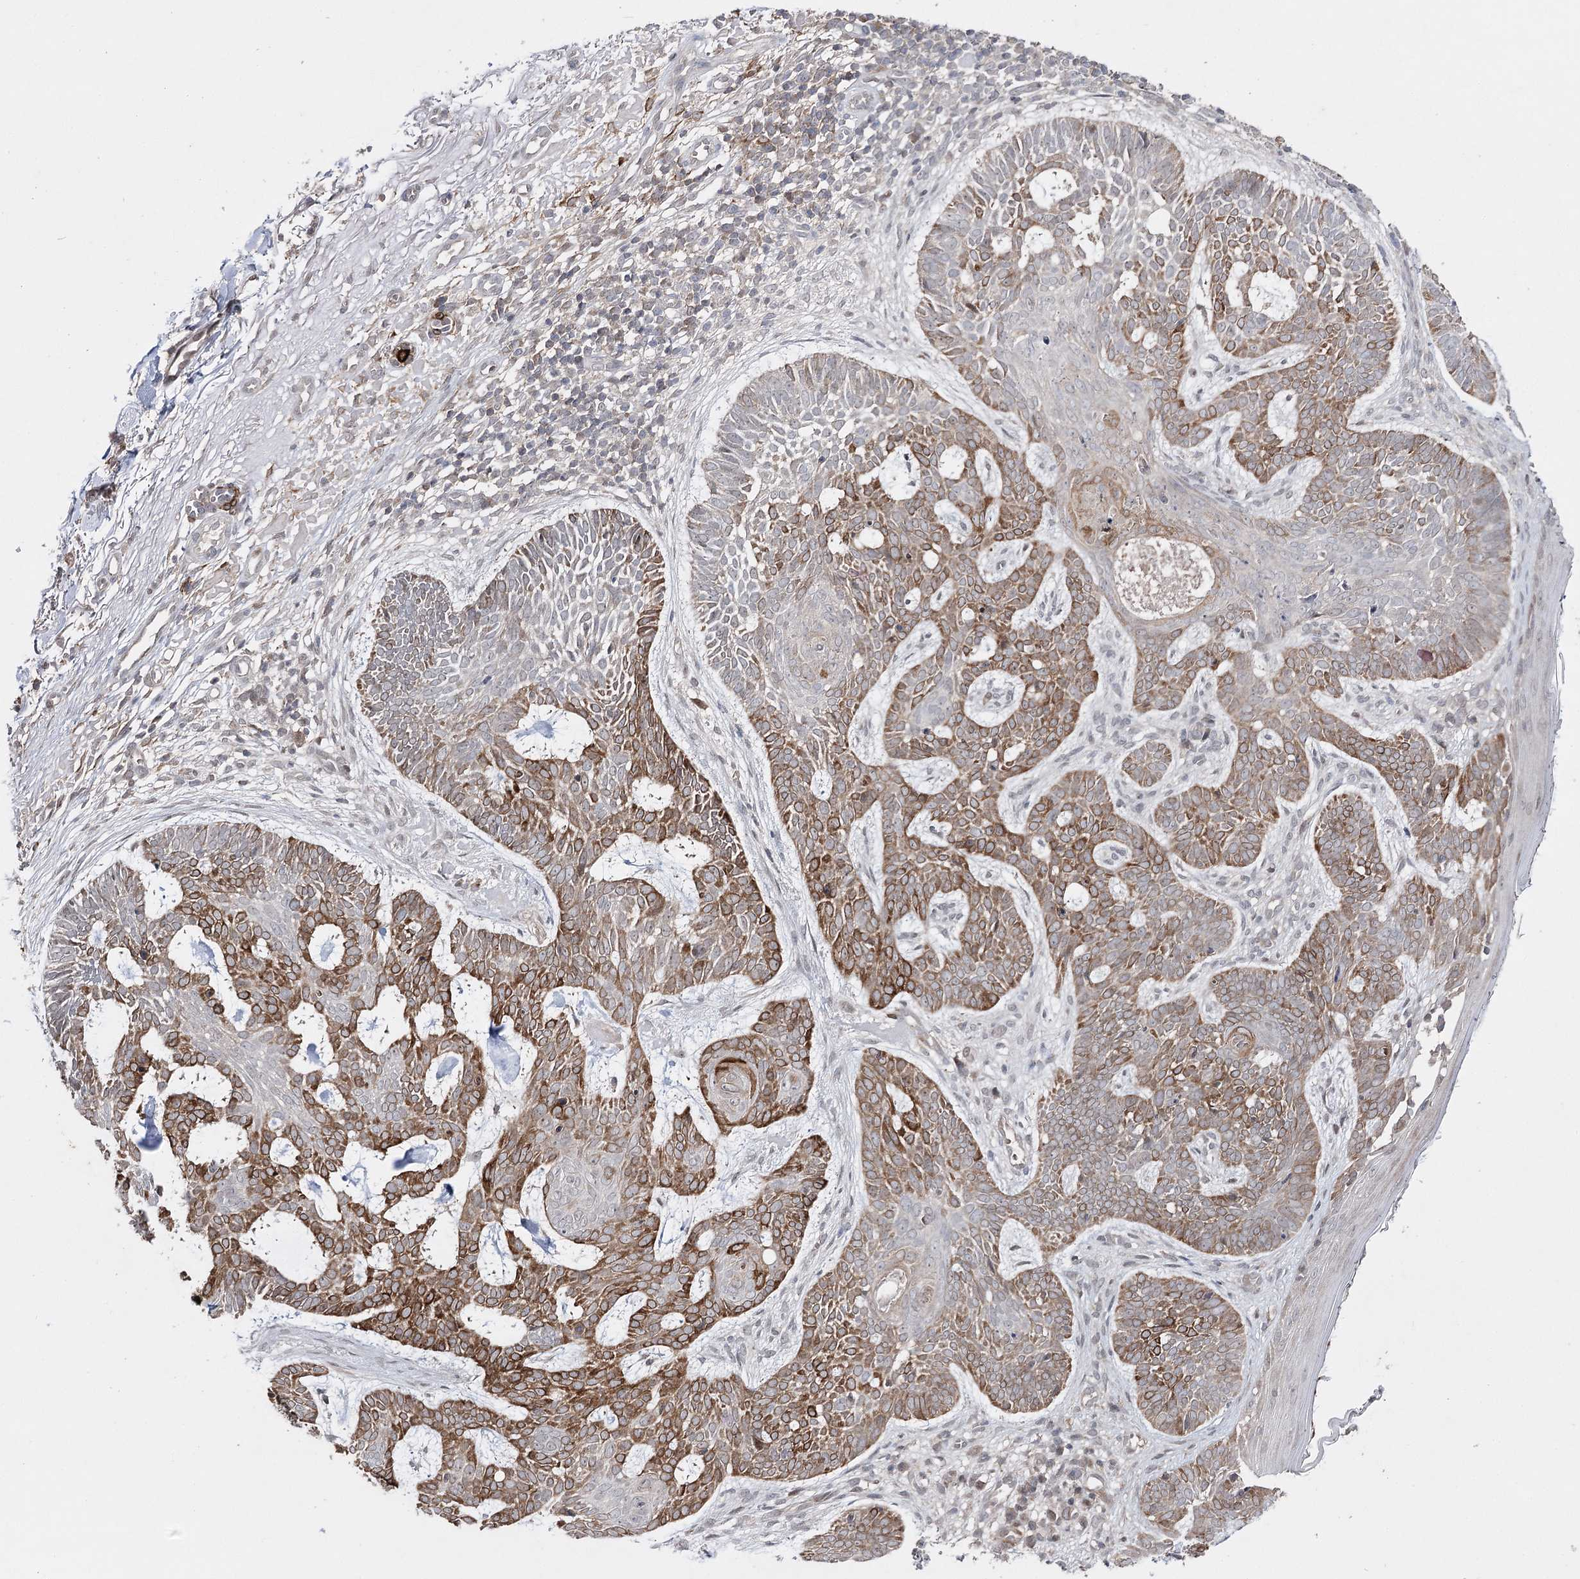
{"staining": {"intensity": "moderate", "quantity": ">75%", "location": "cytoplasmic/membranous"}, "tissue": "skin cancer", "cell_type": "Tumor cells", "image_type": "cancer", "snomed": [{"axis": "morphology", "description": "Basal cell carcinoma"}, {"axis": "topography", "description": "Skin"}], "caption": "Brown immunohistochemical staining in basal cell carcinoma (skin) reveals moderate cytoplasmic/membranous expression in approximately >75% of tumor cells. Using DAB (3,3'-diaminobenzidine) (brown) and hematoxylin (blue) stains, captured at high magnification using brightfield microscopy.", "gene": "HSD11B2", "patient": {"sex": "male", "age": 85}}